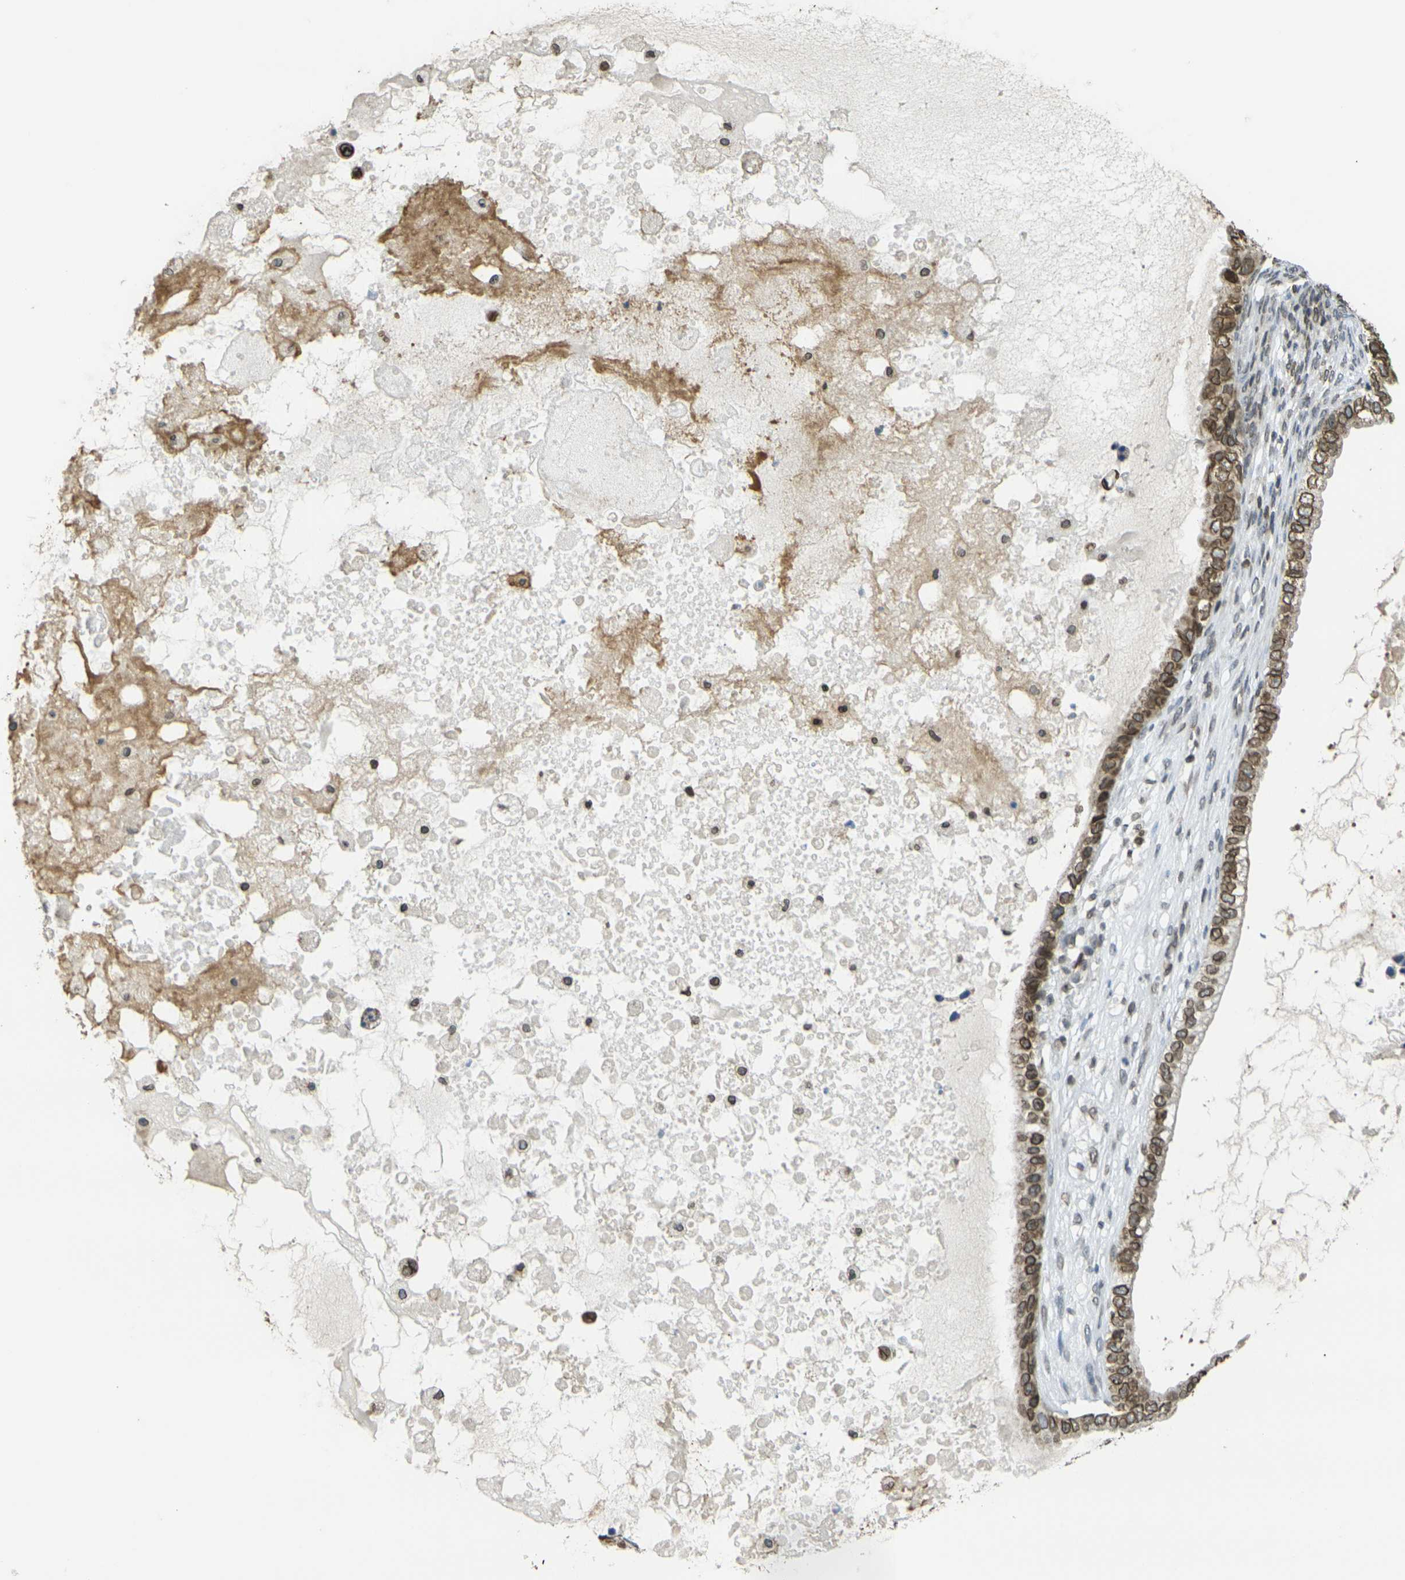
{"staining": {"intensity": "moderate", "quantity": ">75%", "location": "cytoplasmic/membranous,nuclear"}, "tissue": "ovarian cancer", "cell_type": "Tumor cells", "image_type": "cancer", "snomed": [{"axis": "morphology", "description": "Cystadenocarcinoma, mucinous, NOS"}, {"axis": "topography", "description": "Ovary"}], "caption": "Approximately >75% of tumor cells in mucinous cystadenocarcinoma (ovarian) display moderate cytoplasmic/membranous and nuclear protein staining as visualized by brown immunohistochemical staining.", "gene": "BRDT", "patient": {"sex": "female", "age": 80}}